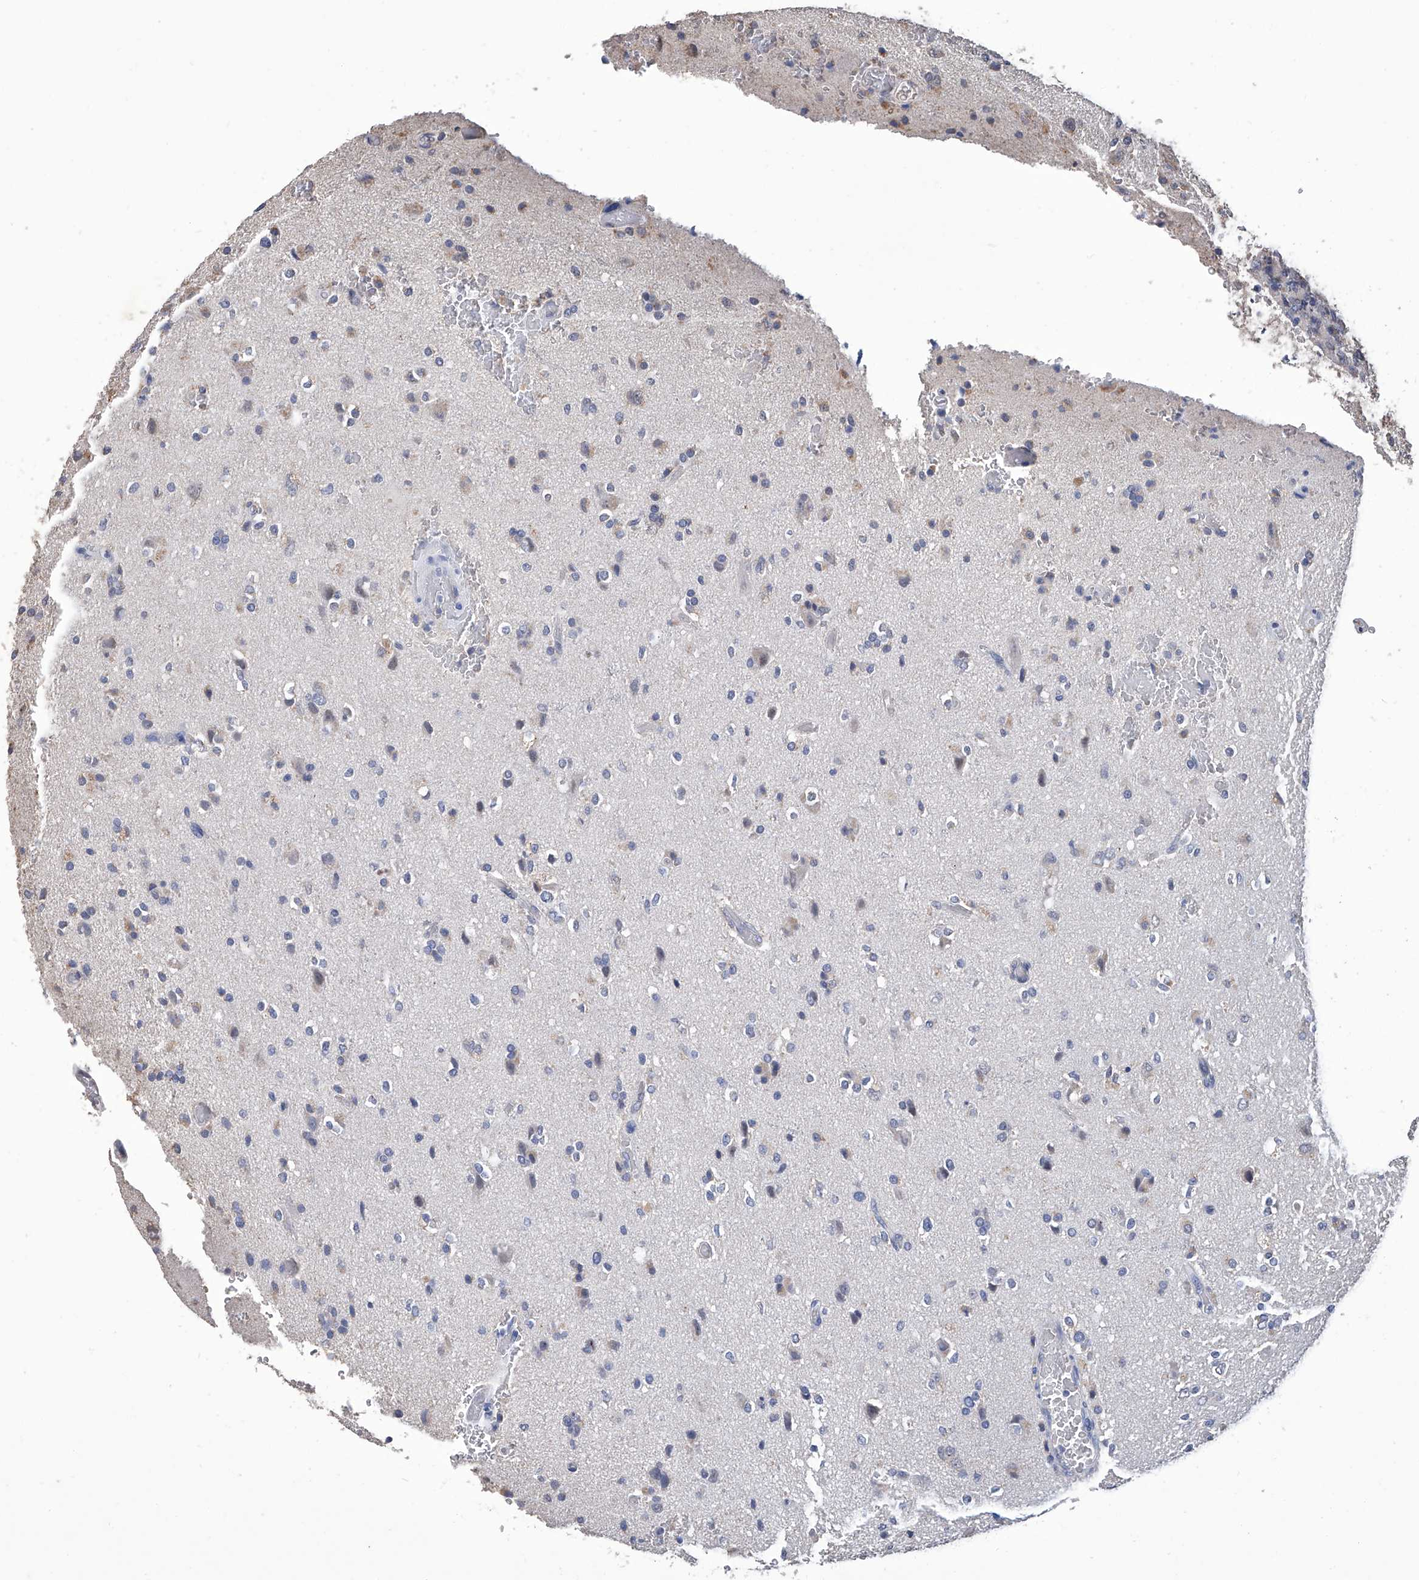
{"staining": {"intensity": "negative", "quantity": "none", "location": "none"}, "tissue": "glioma", "cell_type": "Tumor cells", "image_type": "cancer", "snomed": [{"axis": "morphology", "description": "Glioma, malignant, High grade"}, {"axis": "topography", "description": "Brain"}], "caption": "There is no significant expression in tumor cells of malignant glioma (high-grade).", "gene": "GPT", "patient": {"sex": "male", "age": 47}}